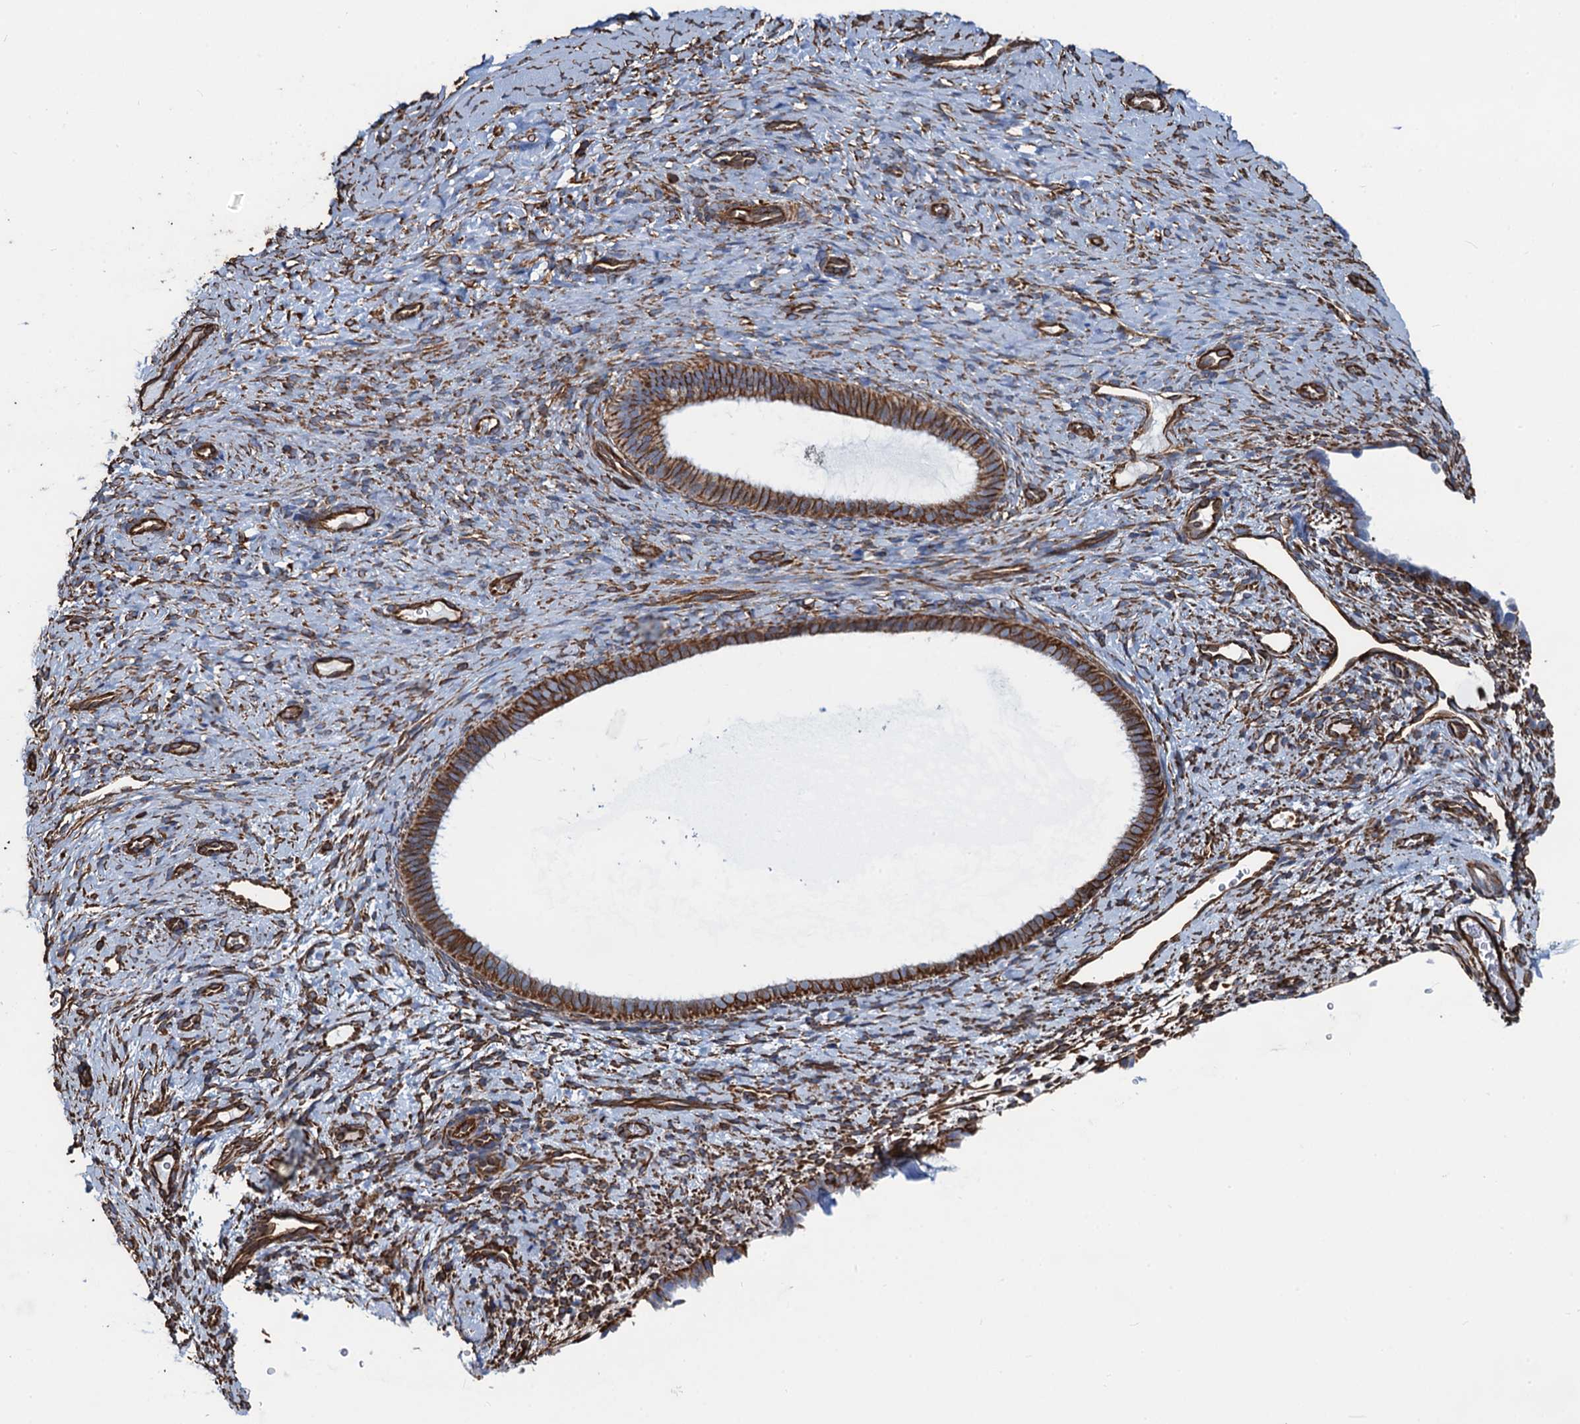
{"staining": {"intensity": "strong", "quantity": "<25%", "location": "cytoplasmic/membranous"}, "tissue": "endometrium", "cell_type": "Cells in endometrial stroma", "image_type": "normal", "snomed": [{"axis": "morphology", "description": "Normal tissue, NOS"}, {"axis": "topography", "description": "Endometrium"}], "caption": "Immunohistochemical staining of normal endometrium exhibits strong cytoplasmic/membranous protein expression in approximately <25% of cells in endometrial stroma.", "gene": "PGM2", "patient": {"sex": "female", "age": 65}}